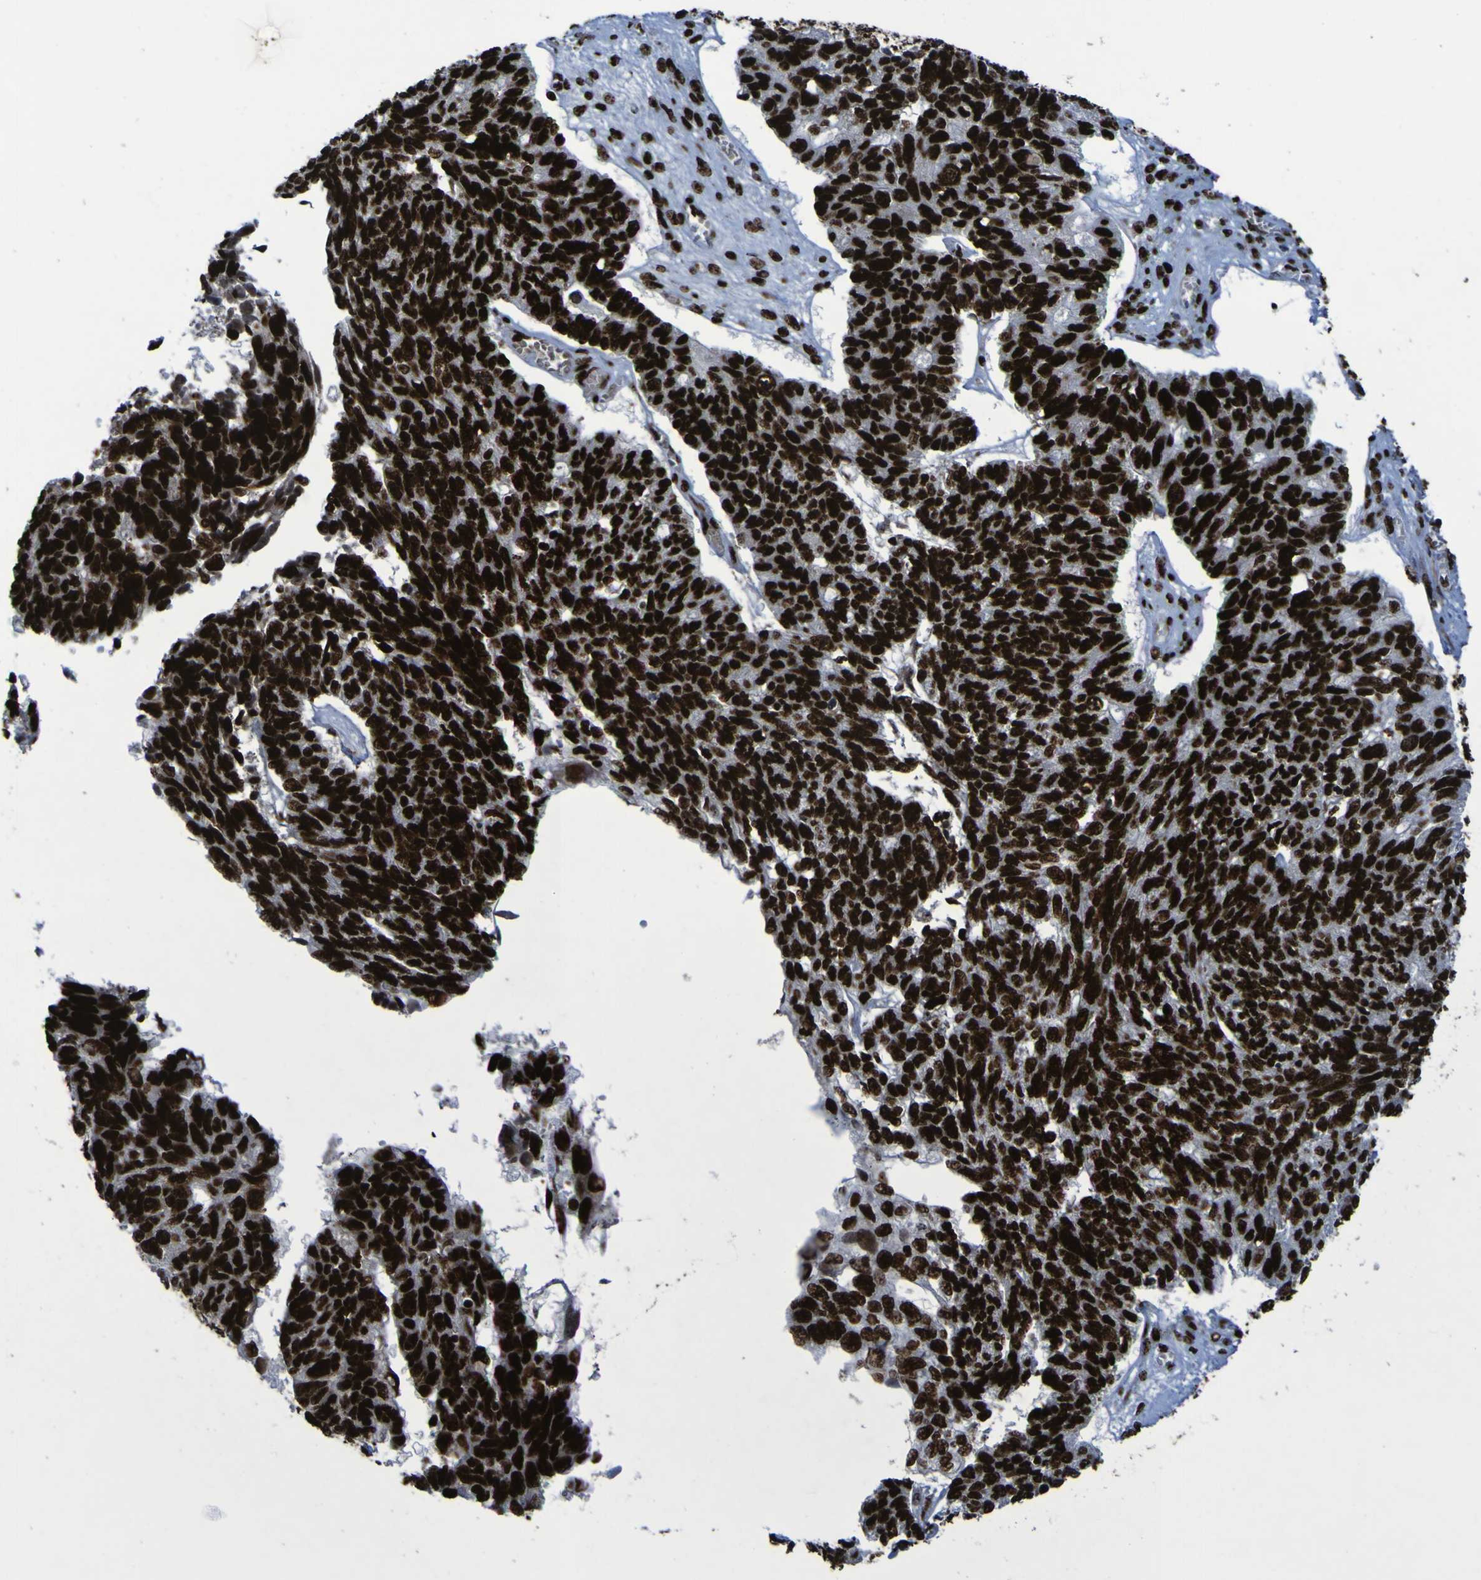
{"staining": {"intensity": "strong", "quantity": ">75%", "location": "nuclear"}, "tissue": "ovarian cancer", "cell_type": "Tumor cells", "image_type": "cancer", "snomed": [{"axis": "morphology", "description": "Cystadenocarcinoma, serous, NOS"}, {"axis": "topography", "description": "Ovary"}], "caption": "A high-resolution image shows IHC staining of serous cystadenocarcinoma (ovarian), which exhibits strong nuclear expression in about >75% of tumor cells. The staining was performed using DAB, with brown indicating positive protein expression. Nuclei are stained blue with hematoxylin.", "gene": "NPM1", "patient": {"sex": "female", "age": 79}}